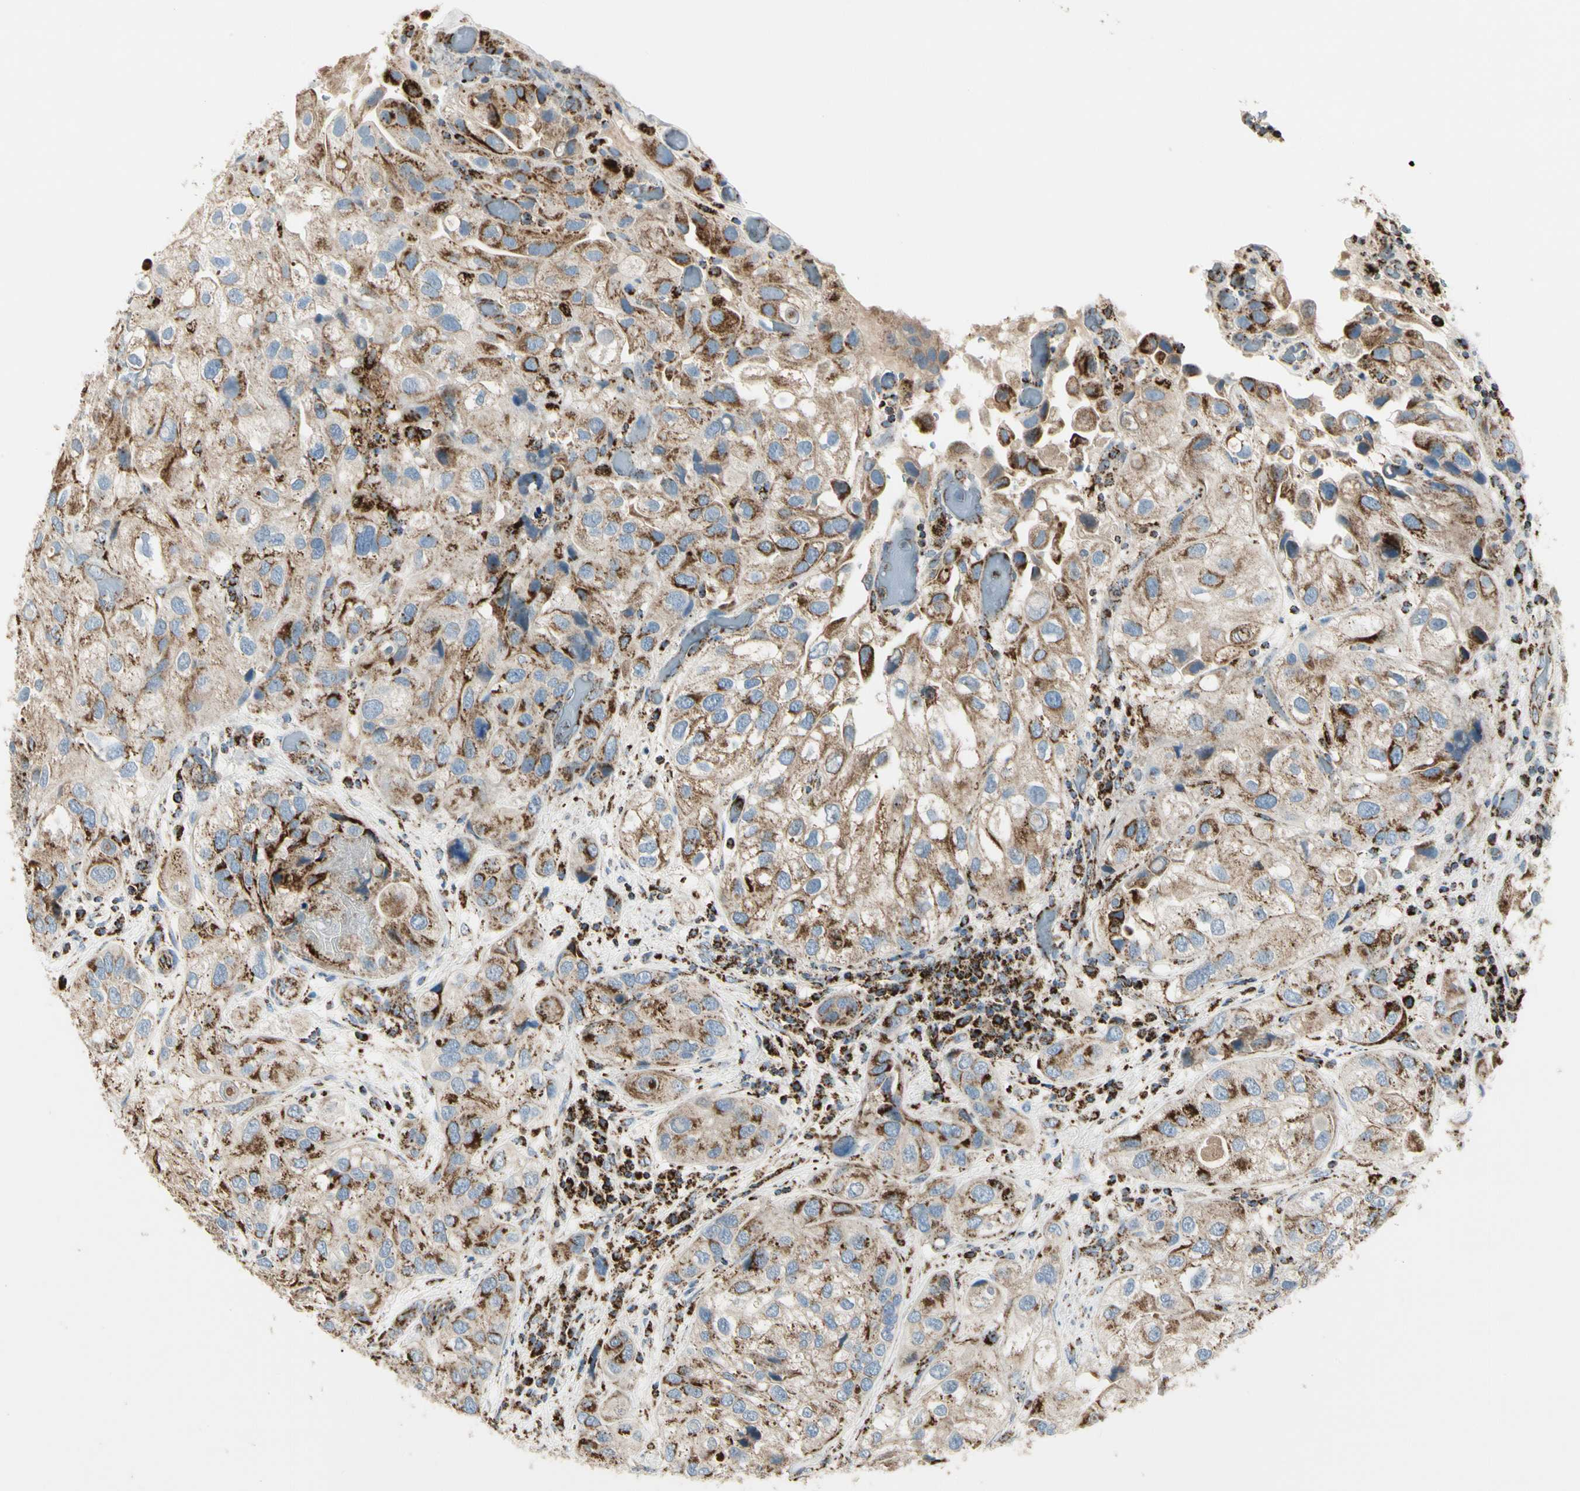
{"staining": {"intensity": "moderate", "quantity": ">75%", "location": "cytoplasmic/membranous"}, "tissue": "urothelial cancer", "cell_type": "Tumor cells", "image_type": "cancer", "snomed": [{"axis": "morphology", "description": "Urothelial carcinoma, High grade"}, {"axis": "topography", "description": "Urinary bladder"}], "caption": "Immunohistochemical staining of human urothelial cancer displays moderate cytoplasmic/membranous protein expression in about >75% of tumor cells. (brown staining indicates protein expression, while blue staining denotes nuclei).", "gene": "ME2", "patient": {"sex": "female", "age": 64}}